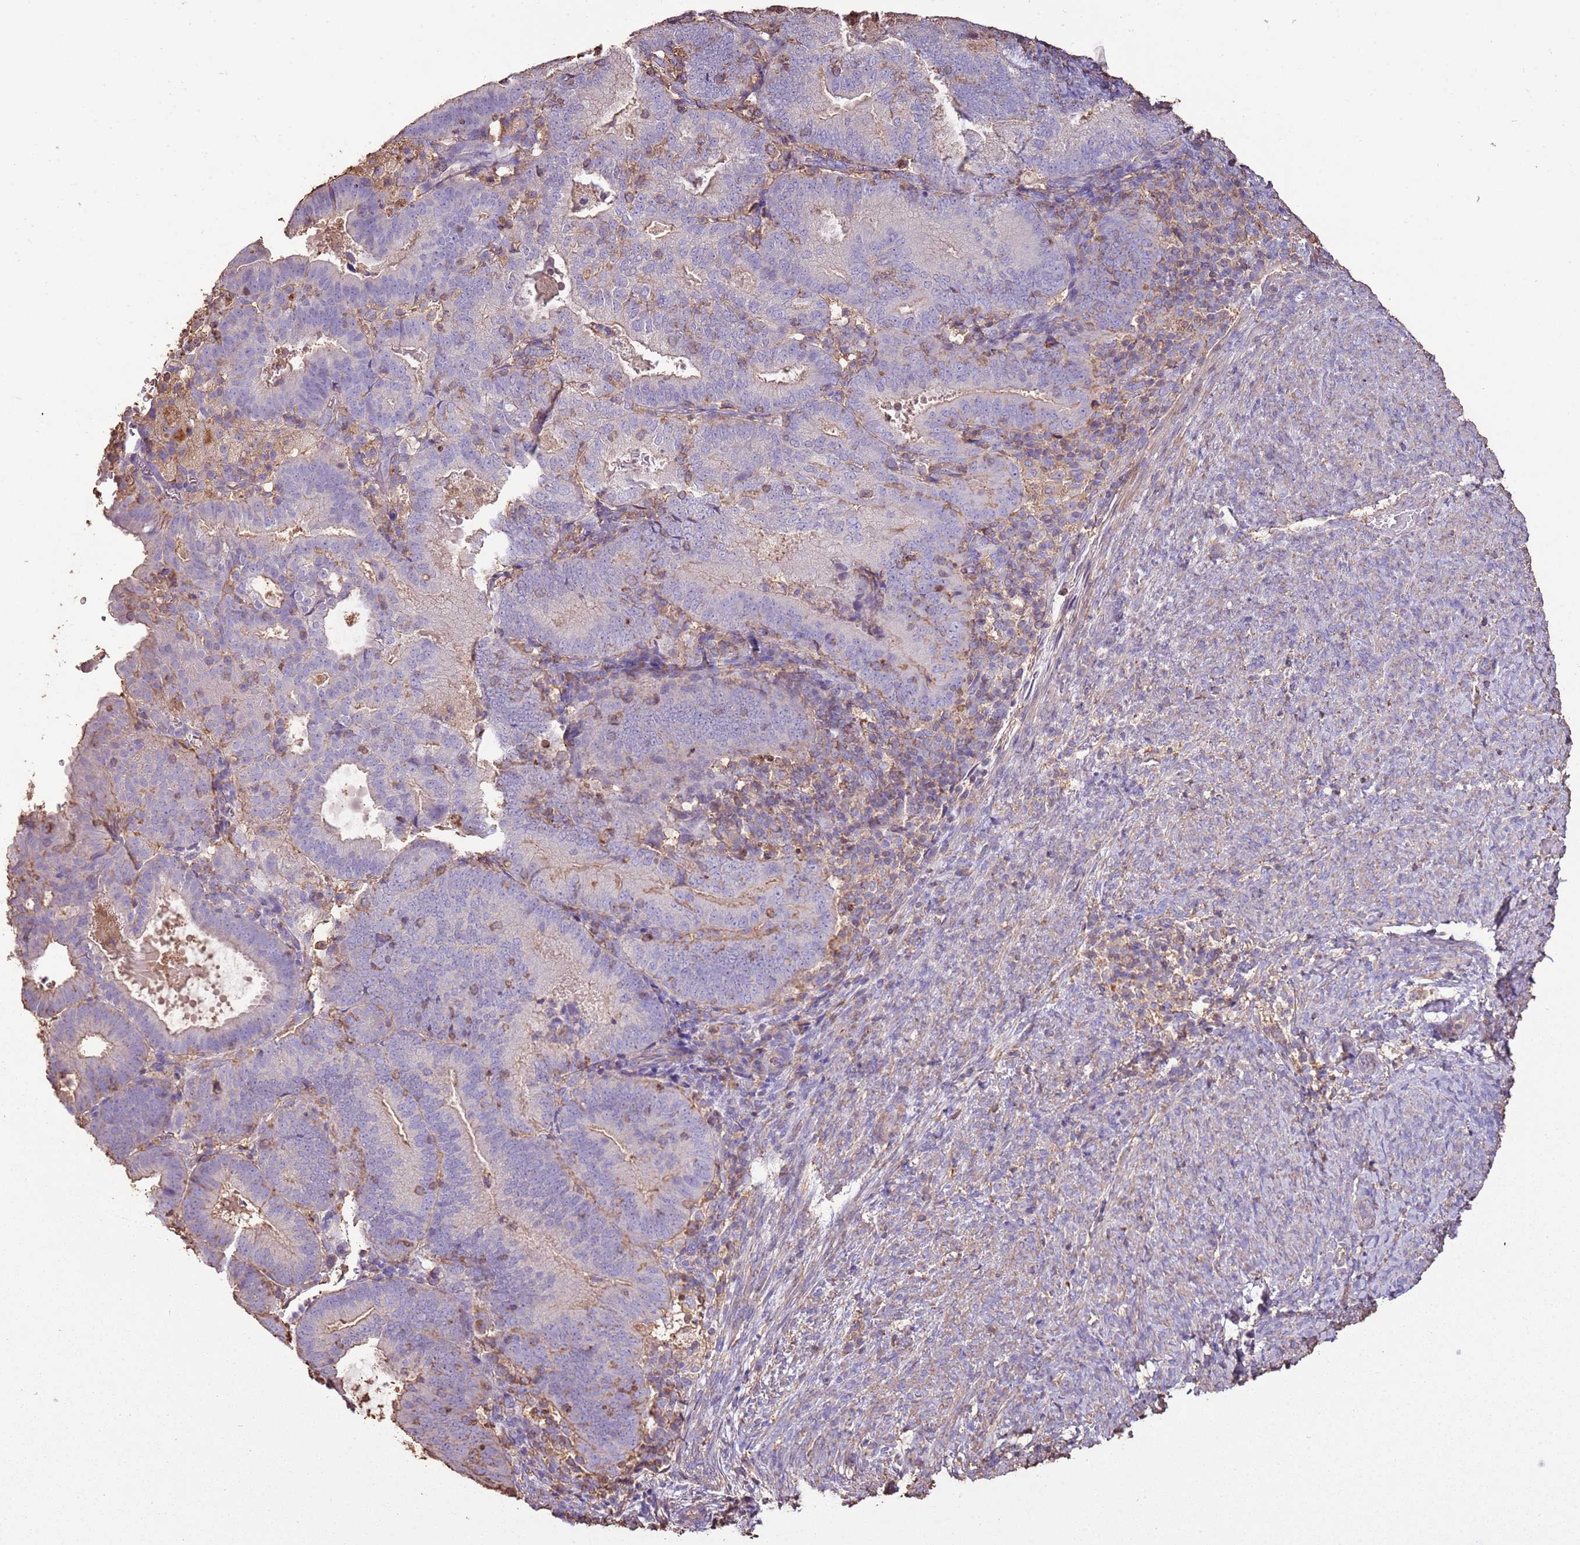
{"staining": {"intensity": "weak", "quantity": "<25%", "location": "cytoplasmic/membranous"}, "tissue": "endometrial cancer", "cell_type": "Tumor cells", "image_type": "cancer", "snomed": [{"axis": "morphology", "description": "Adenocarcinoma, NOS"}, {"axis": "topography", "description": "Endometrium"}], "caption": "Tumor cells show no significant positivity in endometrial cancer.", "gene": "ARL10", "patient": {"sex": "female", "age": 70}}